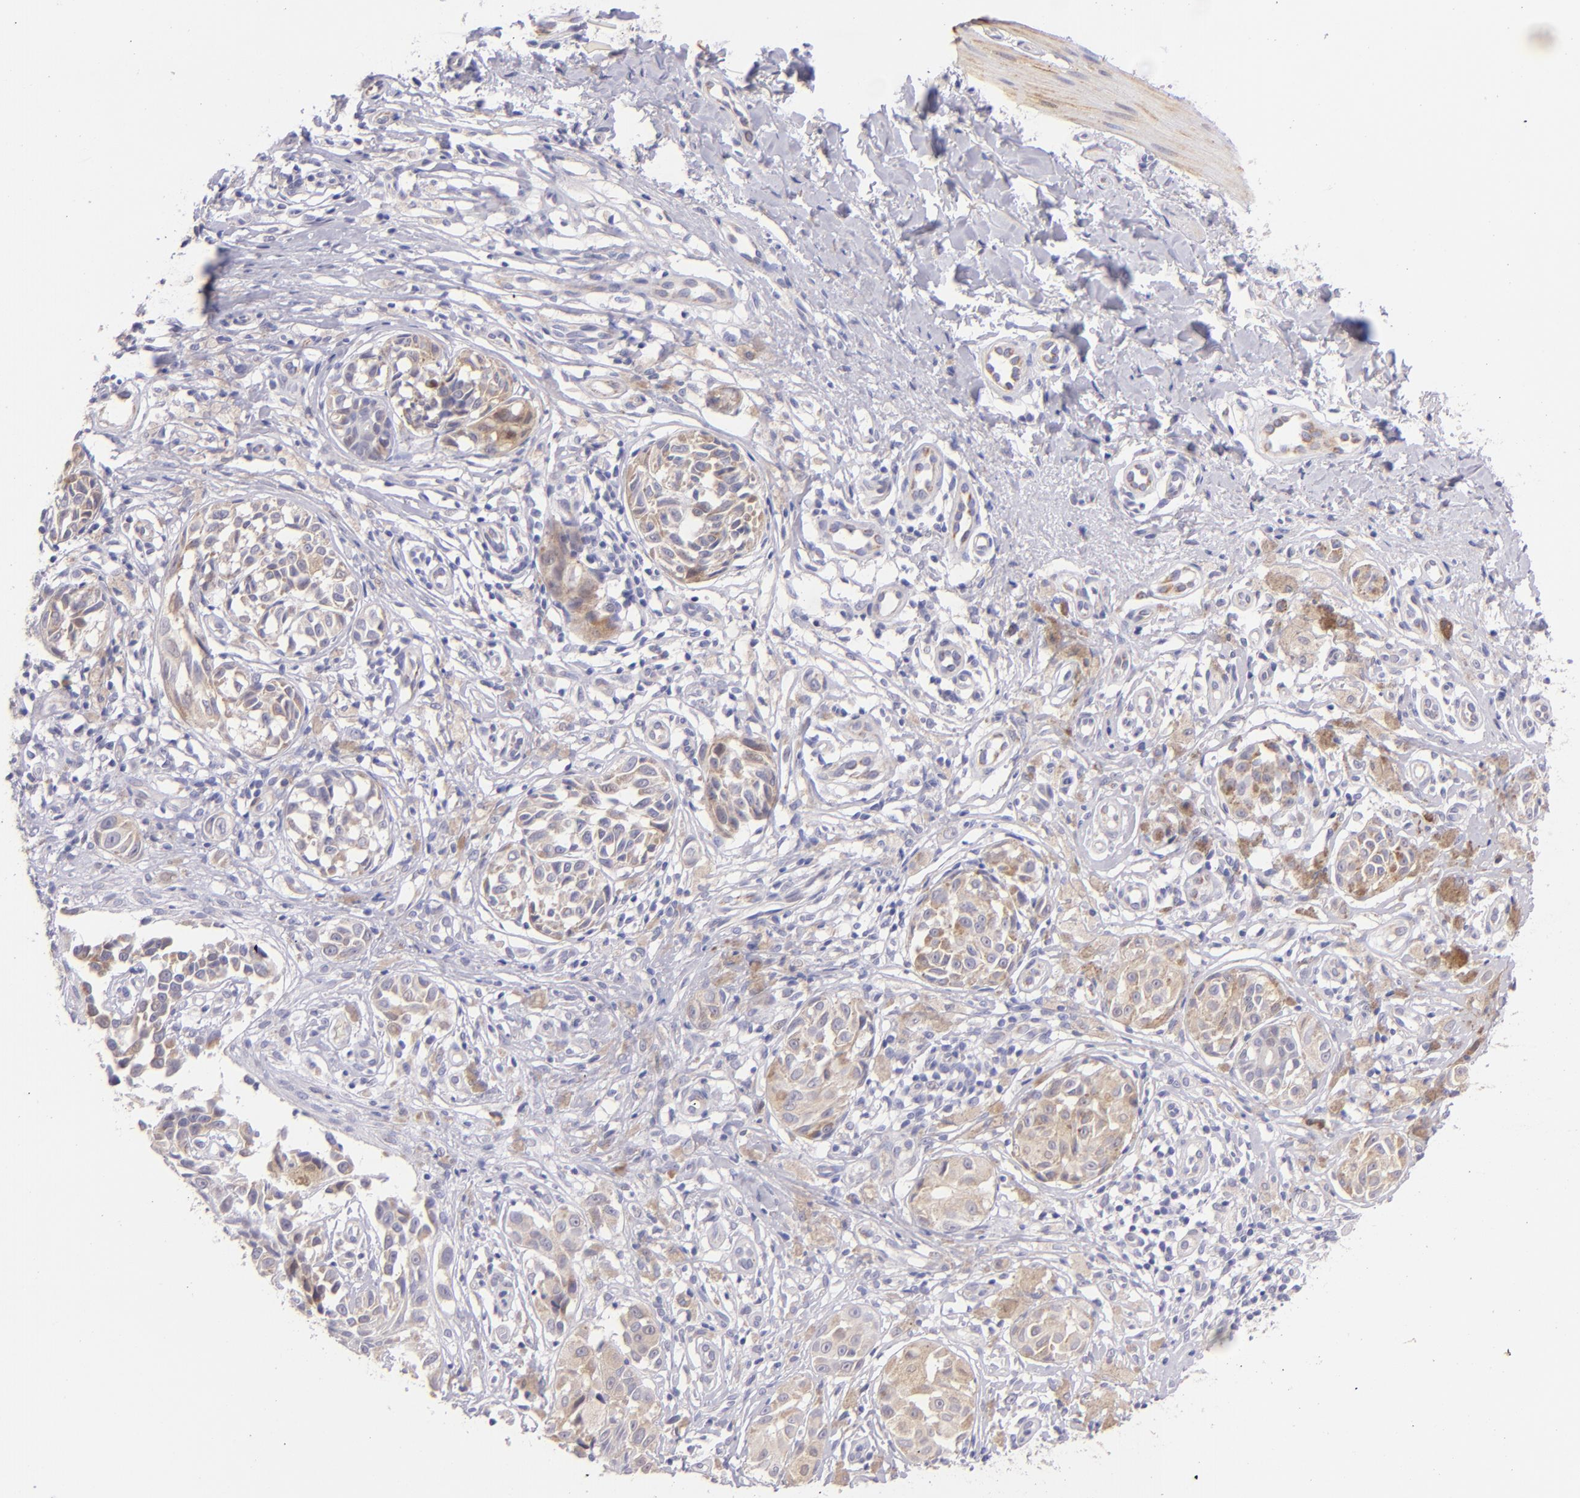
{"staining": {"intensity": "weak", "quantity": ">75%", "location": "cytoplasmic/membranous"}, "tissue": "melanoma", "cell_type": "Tumor cells", "image_type": "cancer", "snomed": [{"axis": "morphology", "description": "Malignant melanoma, NOS"}, {"axis": "topography", "description": "Skin"}], "caption": "Protein staining of malignant melanoma tissue displays weak cytoplasmic/membranous expression in approximately >75% of tumor cells. Immunohistochemistry (ihc) stains the protein of interest in brown and the nuclei are stained blue.", "gene": "SH2D4A", "patient": {"sex": "male", "age": 67}}